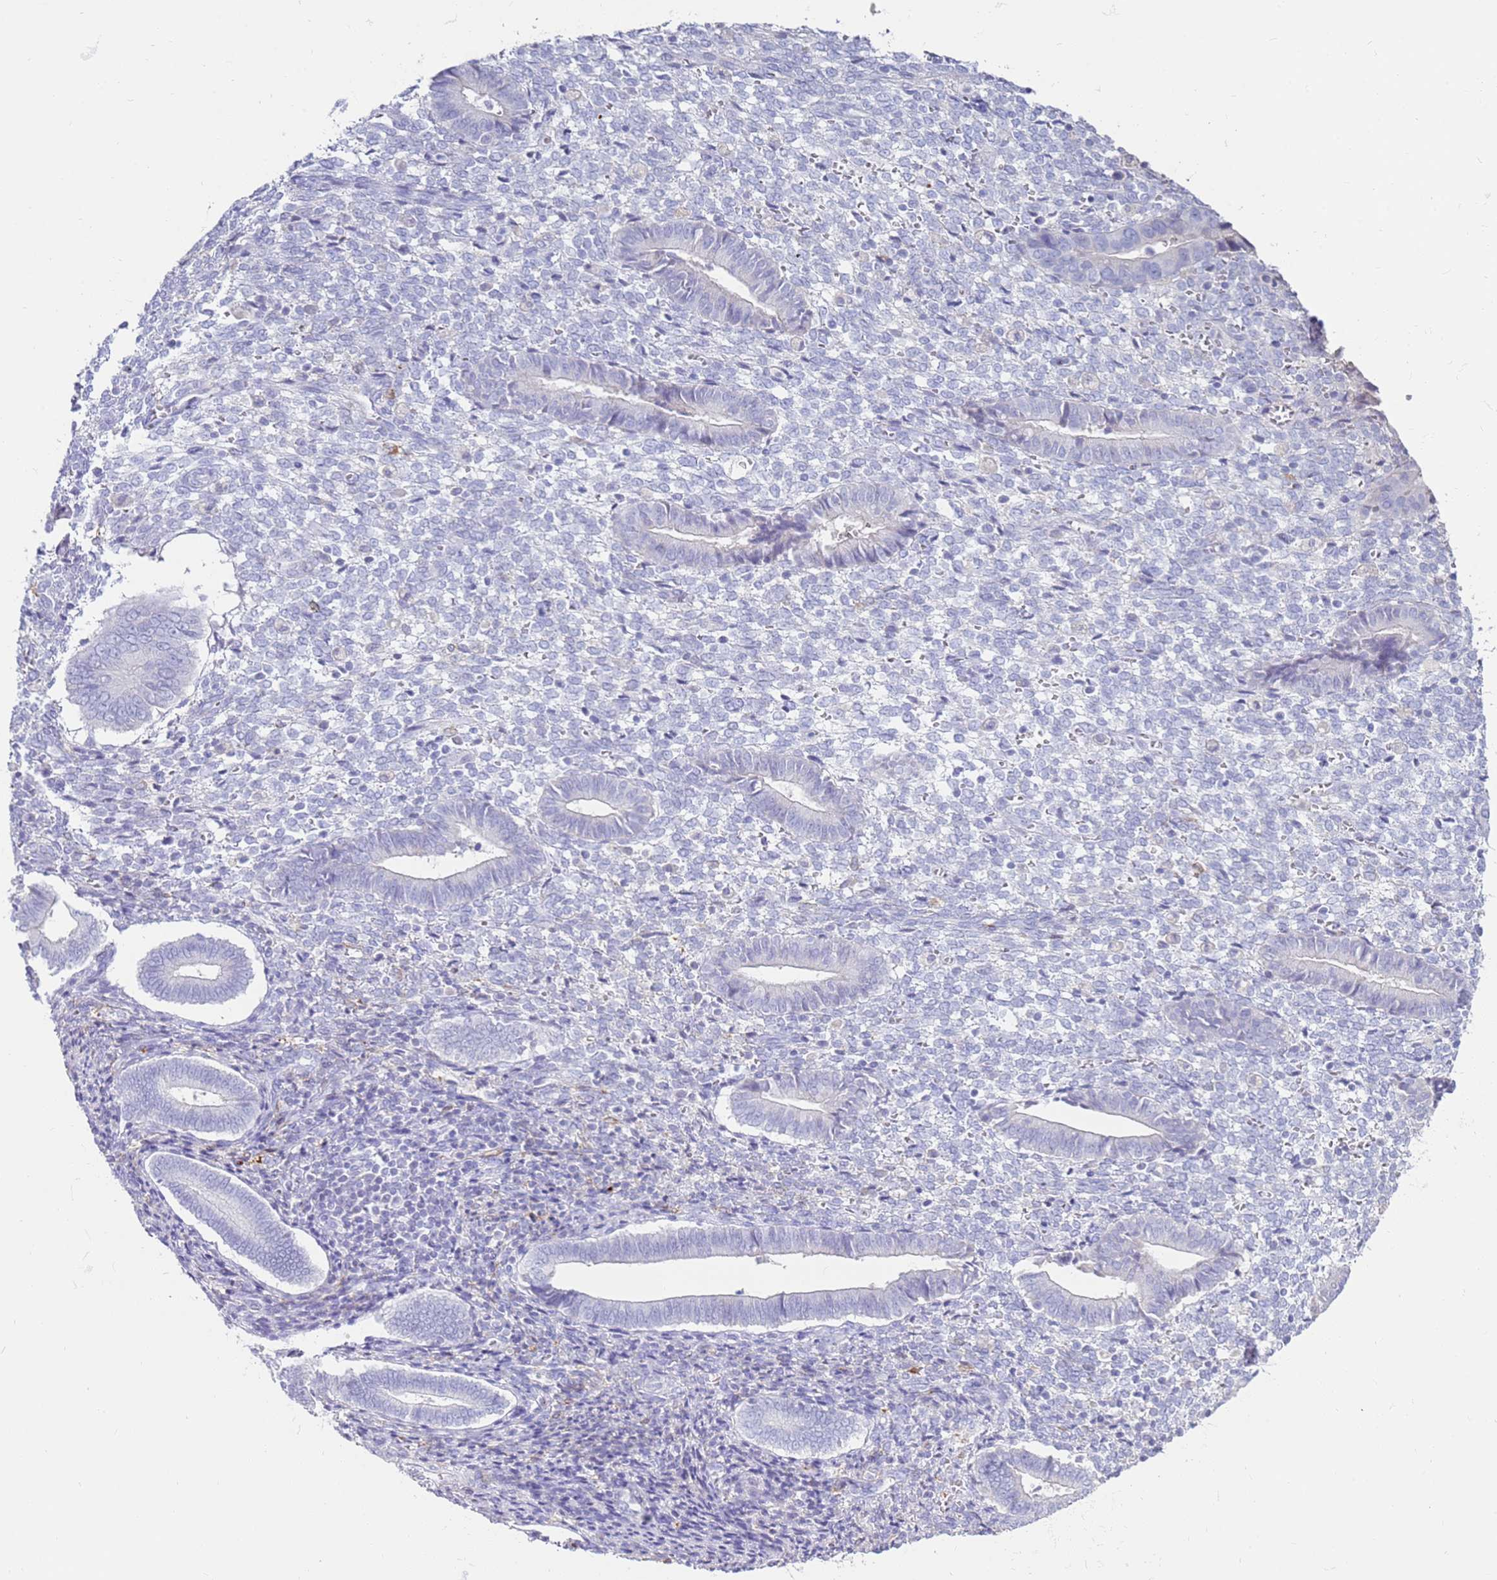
{"staining": {"intensity": "negative", "quantity": "none", "location": "none"}, "tissue": "endometrium", "cell_type": "Cells in endometrial stroma", "image_type": "normal", "snomed": [{"axis": "morphology", "description": "Normal tissue, NOS"}, {"axis": "topography", "description": "Other"}, {"axis": "topography", "description": "Endometrium"}], "caption": "Protein analysis of normal endometrium exhibits no significant positivity in cells in endometrial stroma.", "gene": "EVPLL", "patient": {"sex": "female", "age": 44}}